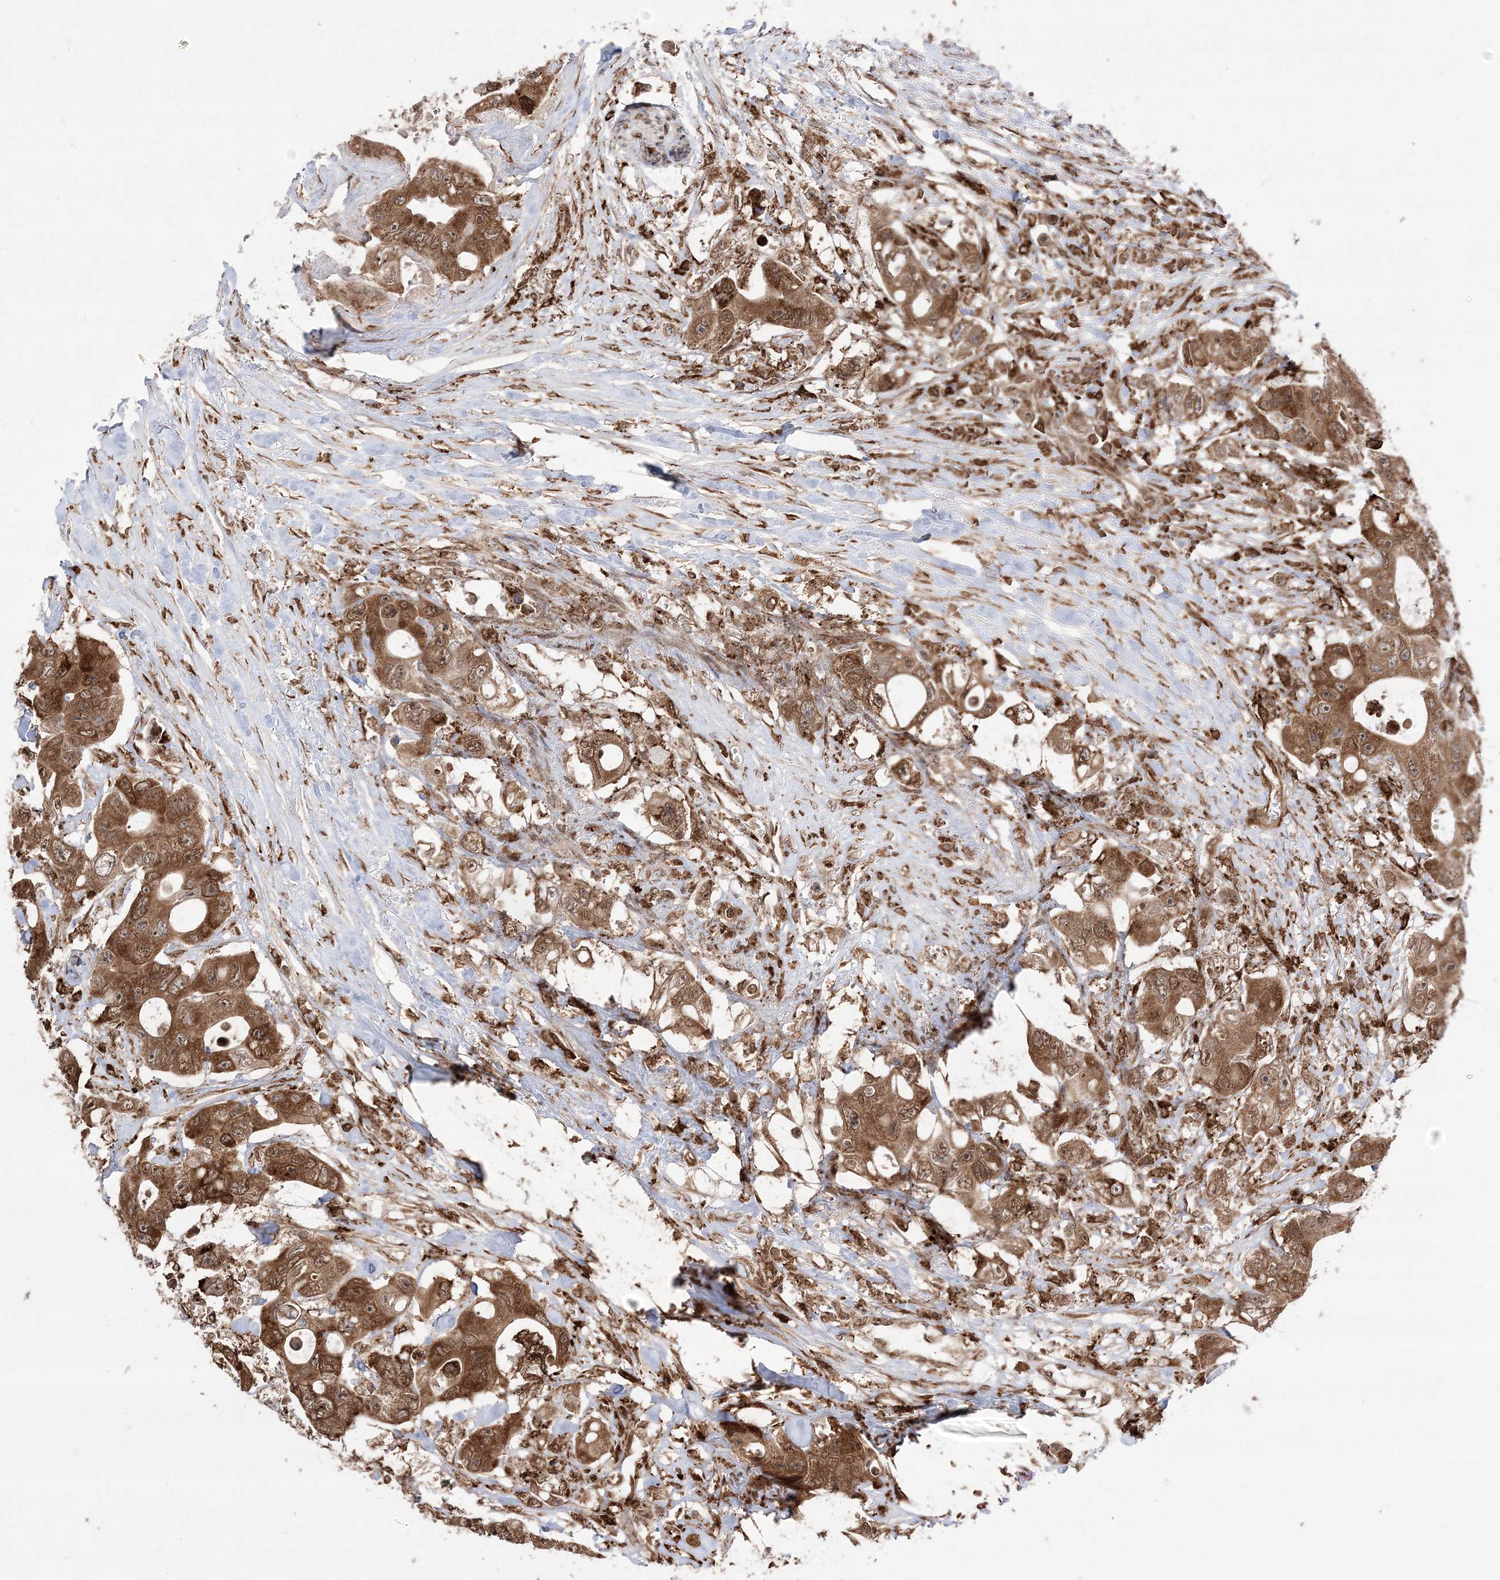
{"staining": {"intensity": "moderate", "quantity": ">75%", "location": "cytoplasmic/membranous,nuclear"}, "tissue": "colorectal cancer", "cell_type": "Tumor cells", "image_type": "cancer", "snomed": [{"axis": "morphology", "description": "Adenocarcinoma, NOS"}, {"axis": "topography", "description": "Colon"}], "caption": "Adenocarcinoma (colorectal) tissue demonstrates moderate cytoplasmic/membranous and nuclear staining in about >75% of tumor cells", "gene": "EPC2", "patient": {"sex": "female", "age": 46}}